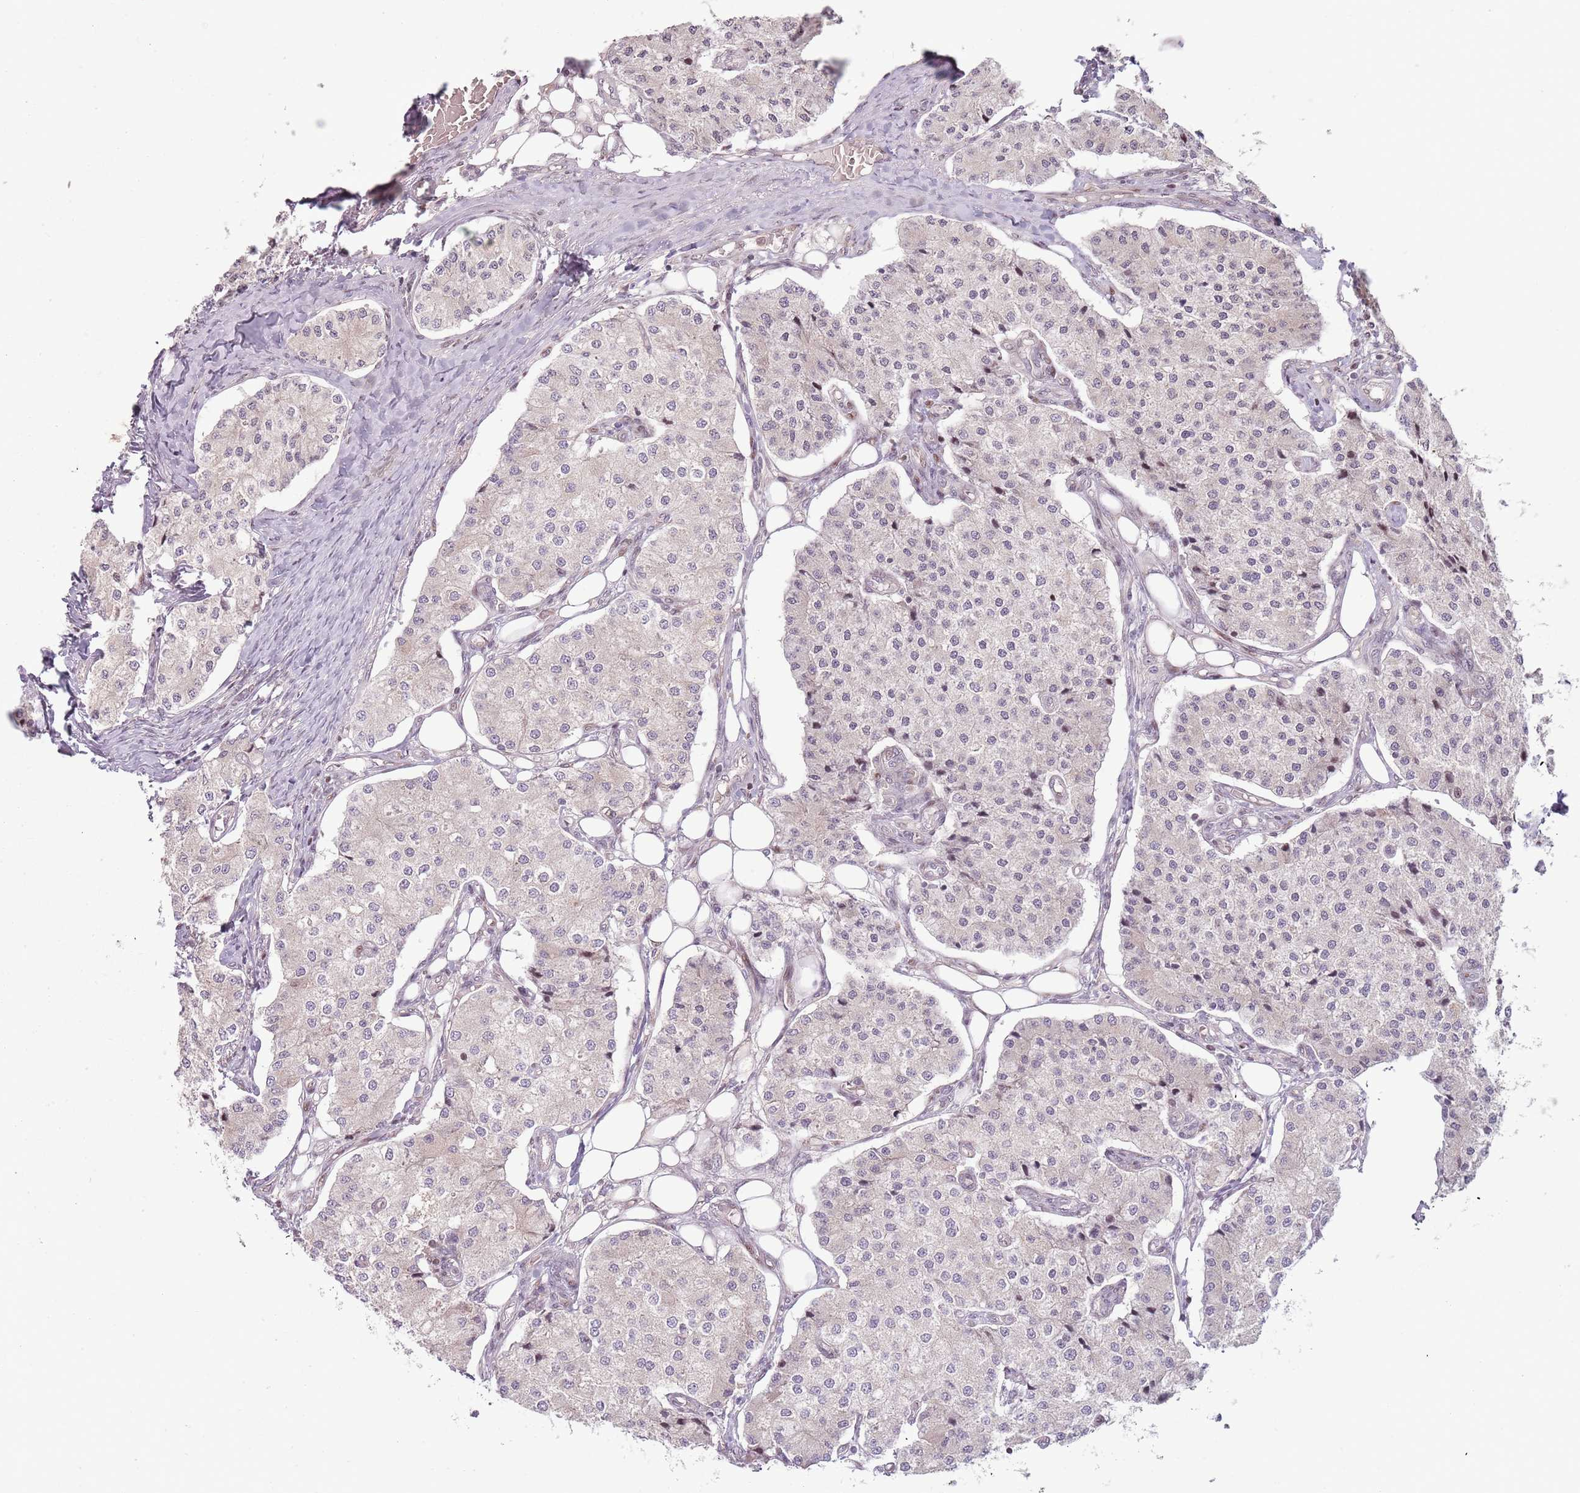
{"staining": {"intensity": "negative", "quantity": "none", "location": "none"}, "tissue": "carcinoid", "cell_type": "Tumor cells", "image_type": "cancer", "snomed": [{"axis": "morphology", "description": "Carcinoid, malignant, NOS"}, {"axis": "topography", "description": "Colon"}], "caption": "IHC of human carcinoid (malignant) reveals no staining in tumor cells.", "gene": "ADGRG1", "patient": {"sex": "female", "age": 52}}